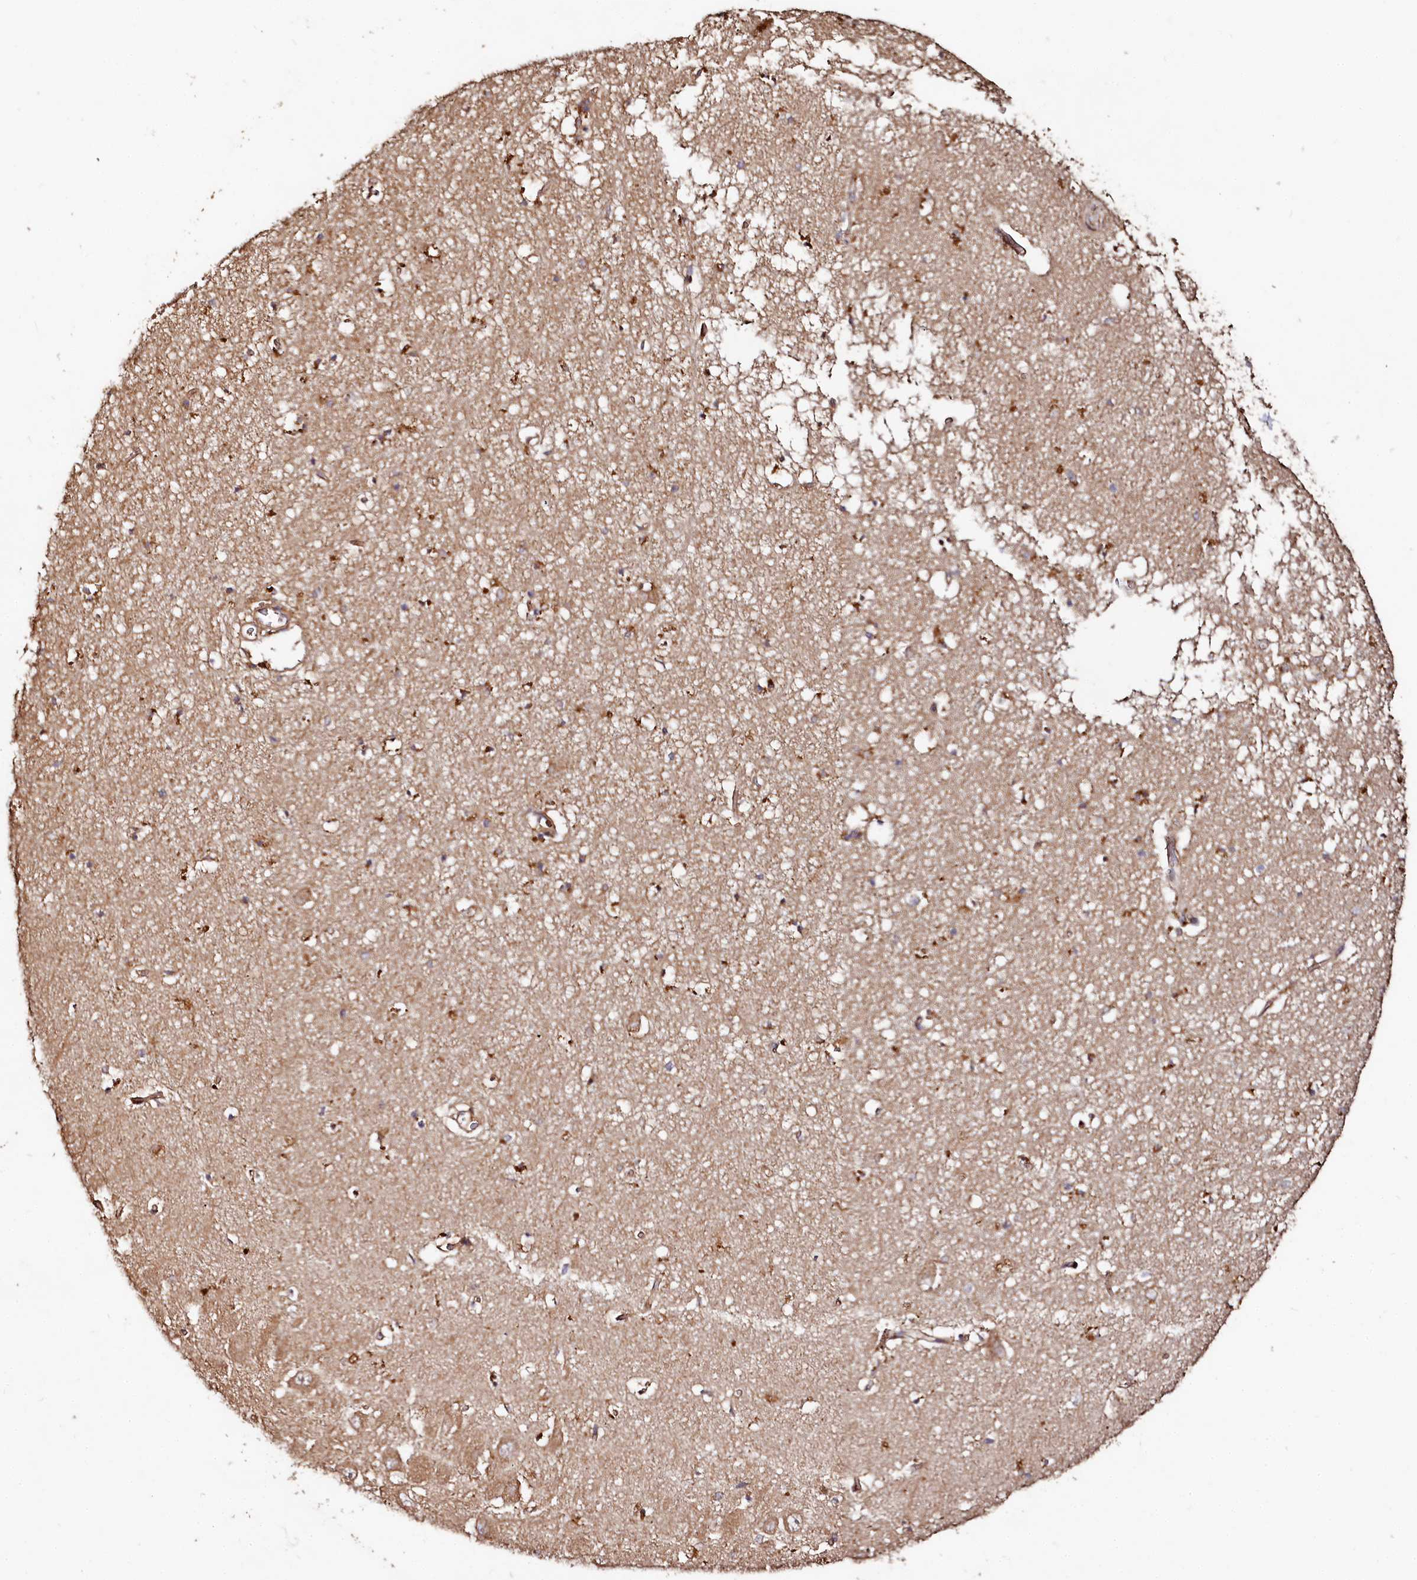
{"staining": {"intensity": "moderate", "quantity": "25%-75%", "location": "cytoplasmic/membranous"}, "tissue": "hippocampus", "cell_type": "Glial cells", "image_type": "normal", "snomed": [{"axis": "morphology", "description": "Normal tissue, NOS"}, {"axis": "topography", "description": "Hippocampus"}], "caption": "Immunohistochemical staining of benign hippocampus demonstrates 25%-75% levels of moderate cytoplasmic/membranous protein expression in about 25%-75% of glial cells. Immunohistochemistry stains the protein of interest in brown and the nuclei are stained blue.", "gene": "WDR73", "patient": {"sex": "male", "age": 70}}